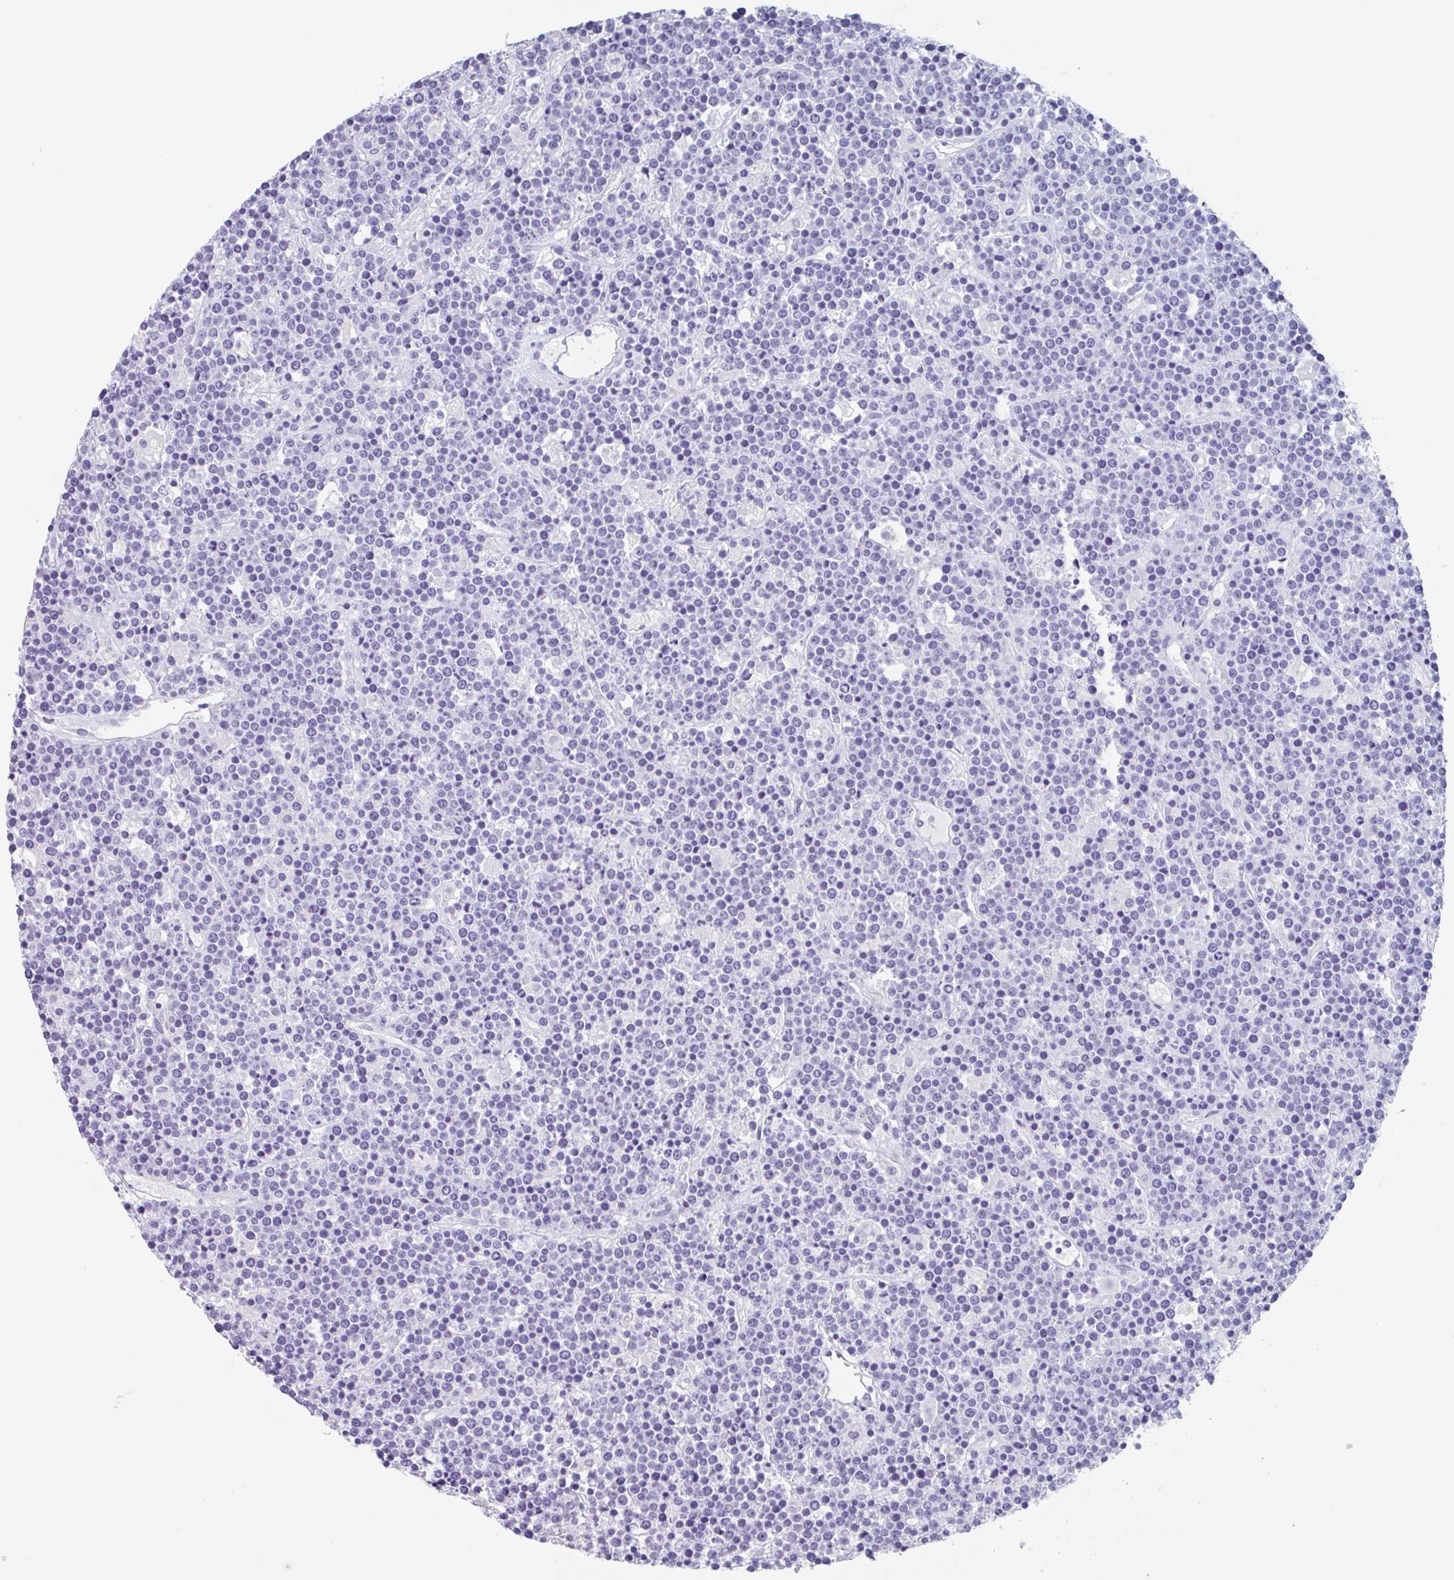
{"staining": {"intensity": "negative", "quantity": "none", "location": "none"}, "tissue": "lymphoma", "cell_type": "Tumor cells", "image_type": "cancer", "snomed": [{"axis": "morphology", "description": "Malignant lymphoma, non-Hodgkin's type, High grade"}, {"axis": "topography", "description": "Ovary"}], "caption": "An immunohistochemistry (IHC) image of high-grade malignant lymphoma, non-Hodgkin's type is shown. There is no staining in tumor cells of high-grade malignant lymphoma, non-Hodgkin's type. (Stains: DAB immunohistochemistry (IHC) with hematoxylin counter stain, Microscopy: brightfield microscopy at high magnification).", "gene": "EMC4", "patient": {"sex": "female", "age": 56}}